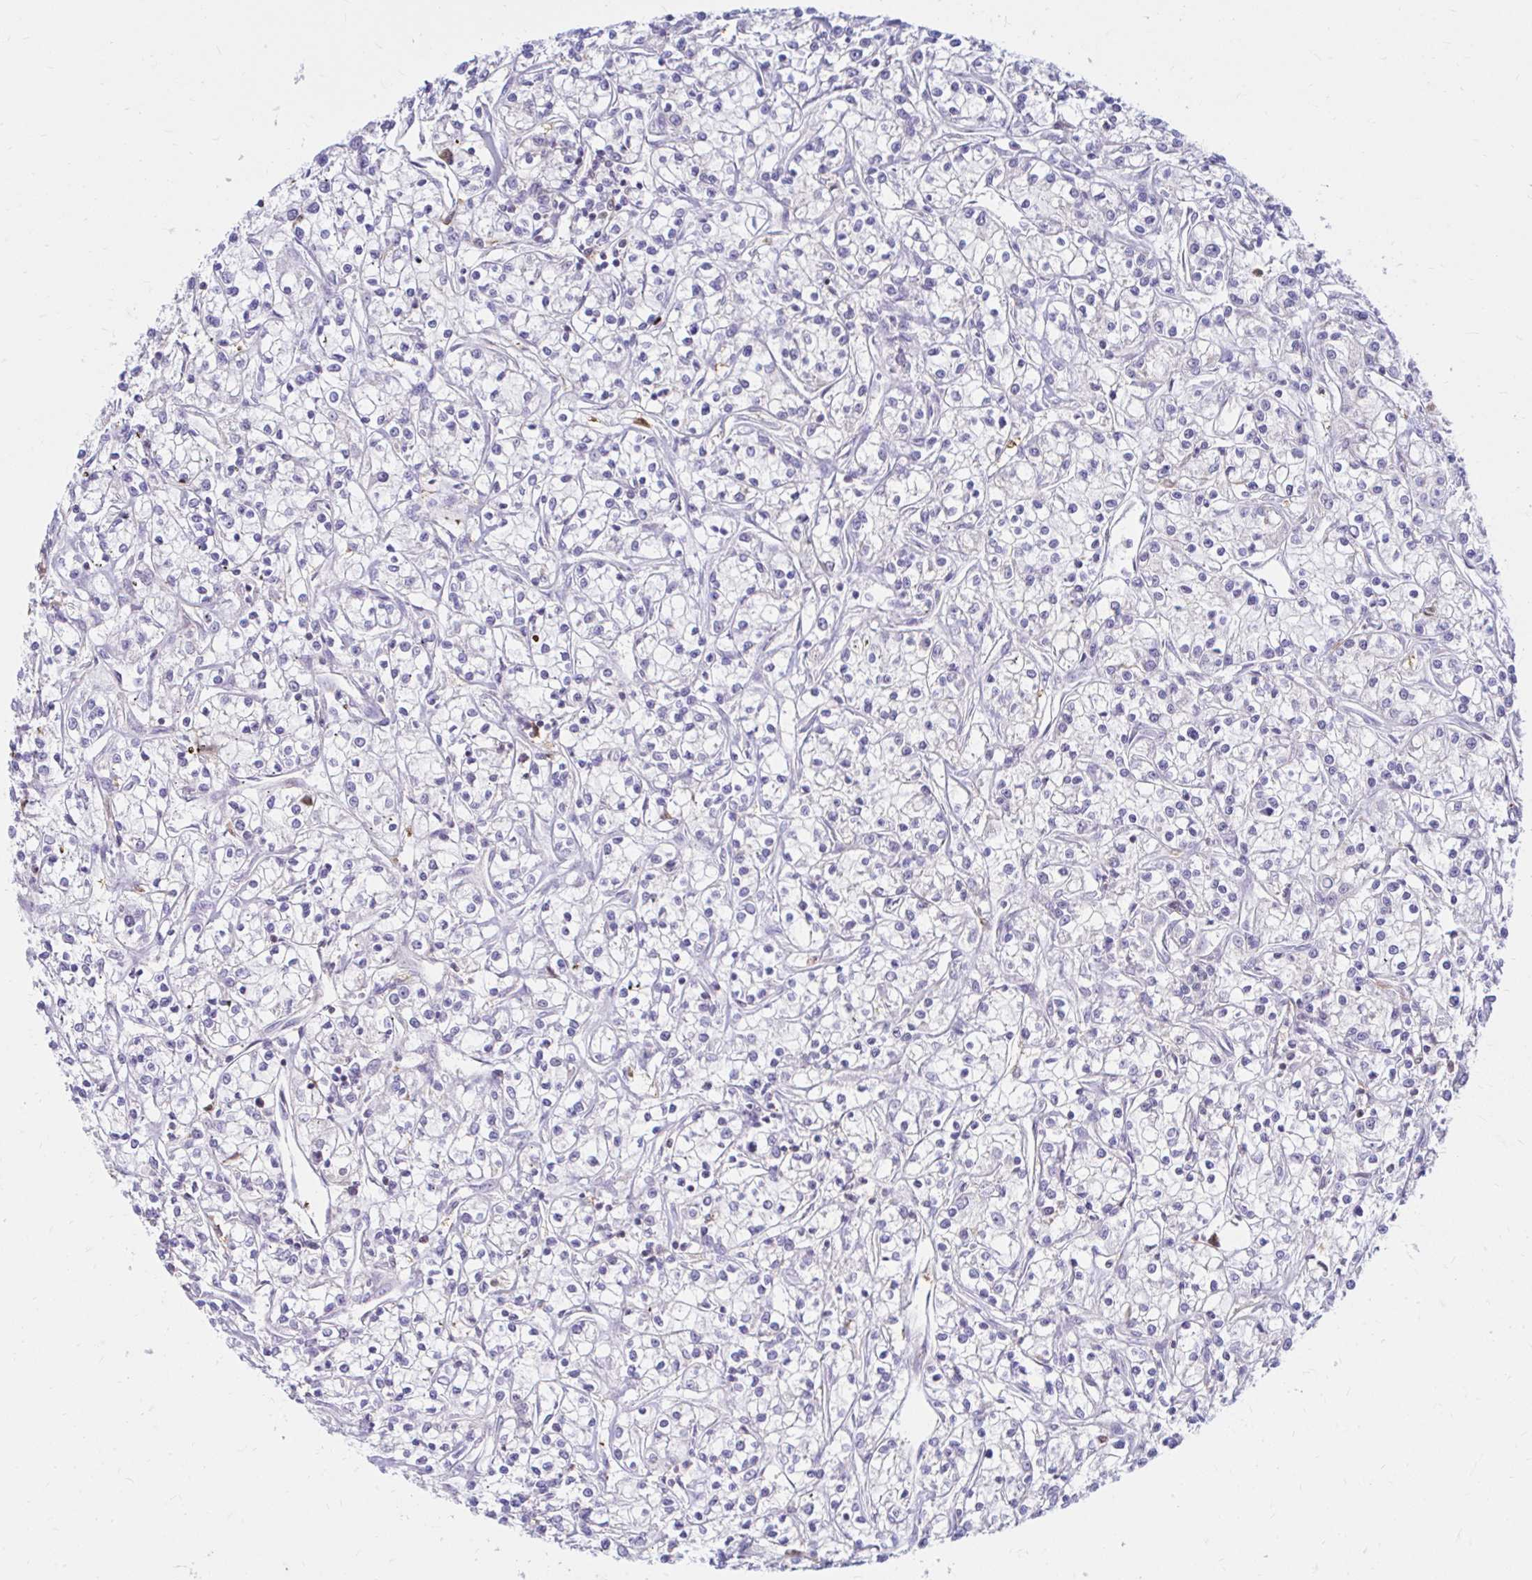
{"staining": {"intensity": "negative", "quantity": "none", "location": "none"}, "tissue": "renal cancer", "cell_type": "Tumor cells", "image_type": "cancer", "snomed": [{"axis": "morphology", "description": "Adenocarcinoma, NOS"}, {"axis": "topography", "description": "Kidney"}], "caption": "Immunohistochemistry image of neoplastic tissue: human renal cancer (adenocarcinoma) stained with DAB displays no significant protein expression in tumor cells.", "gene": "PYCARD", "patient": {"sex": "female", "age": 59}}